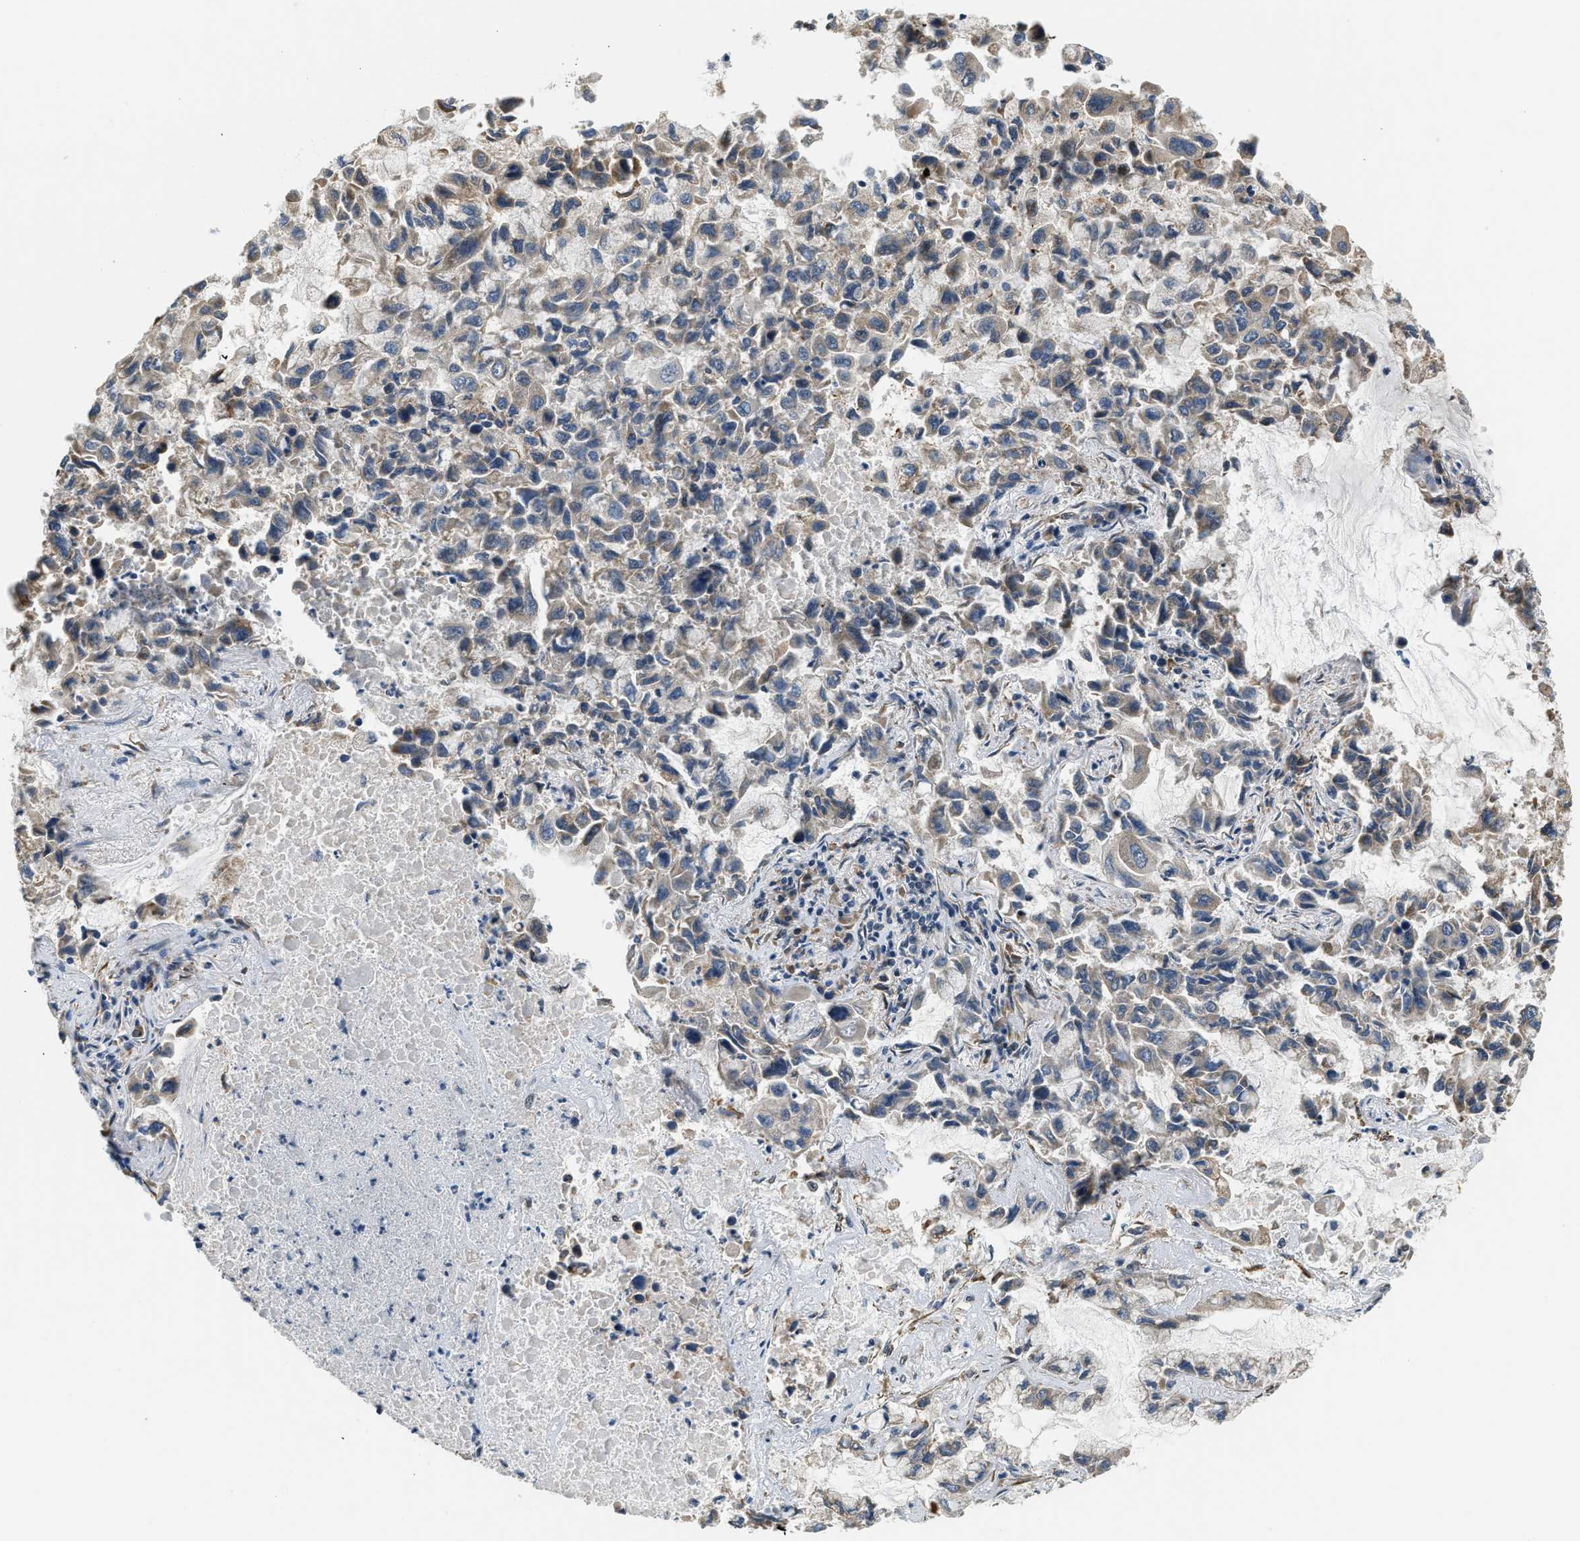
{"staining": {"intensity": "negative", "quantity": "none", "location": "none"}, "tissue": "lung cancer", "cell_type": "Tumor cells", "image_type": "cancer", "snomed": [{"axis": "morphology", "description": "Adenocarcinoma, NOS"}, {"axis": "topography", "description": "Lung"}], "caption": "Protein analysis of adenocarcinoma (lung) demonstrates no significant positivity in tumor cells. The staining is performed using DAB brown chromogen with nuclei counter-stained in using hematoxylin.", "gene": "ALOX12", "patient": {"sex": "male", "age": 64}}